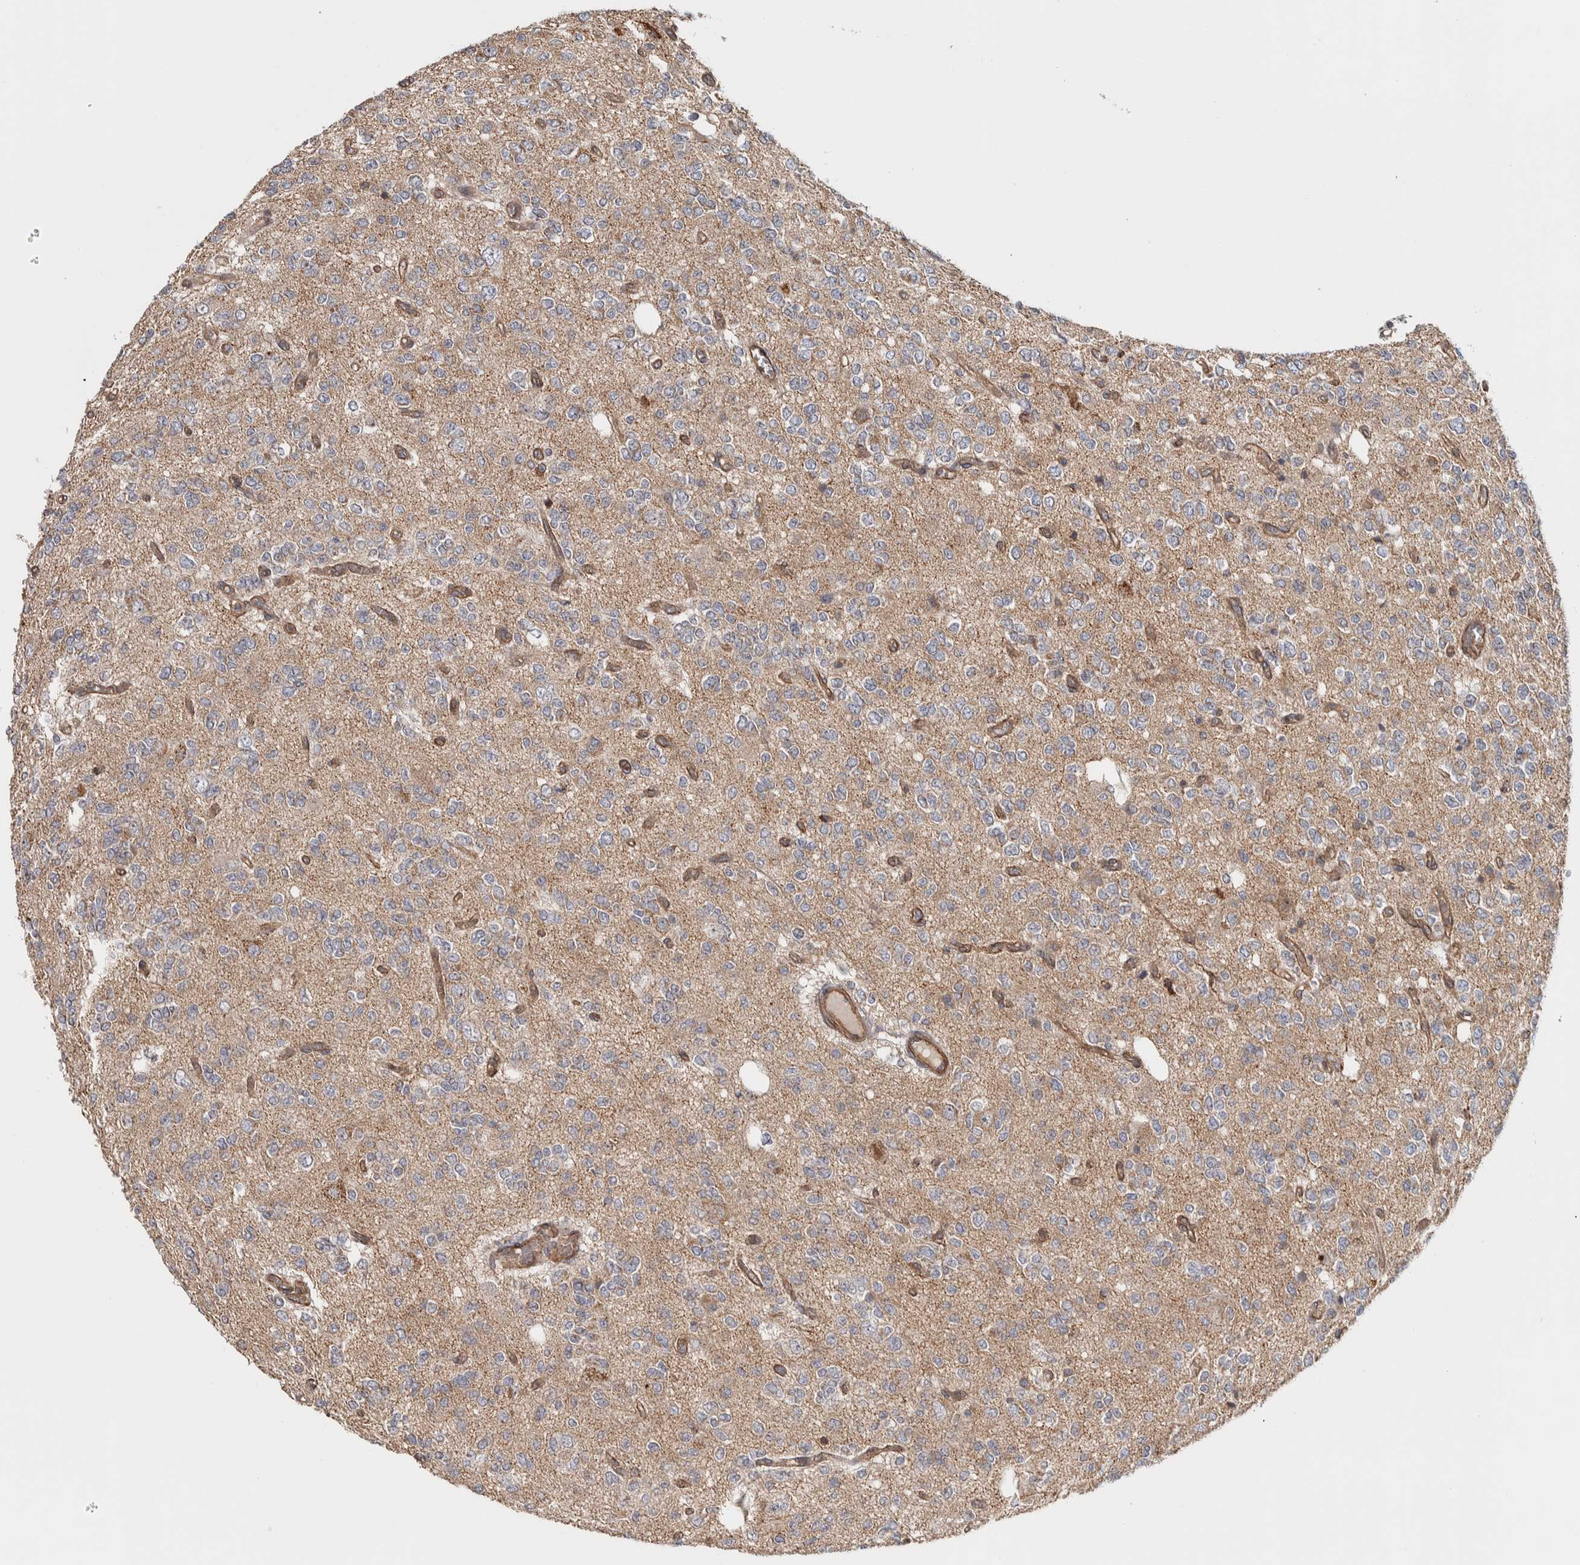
{"staining": {"intensity": "negative", "quantity": "none", "location": "none"}, "tissue": "glioma", "cell_type": "Tumor cells", "image_type": "cancer", "snomed": [{"axis": "morphology", "description": "Glioma, malignant, Low grade"}, {"axis": "topography", "description": "Brain"}], "caption": "Malignant low-grade glioma stained for a protein using immunohistochemistry reveals no positivity tumor cells.", "gene": "CHMP4C", "patient": {"sex": "male", "age": 38}}